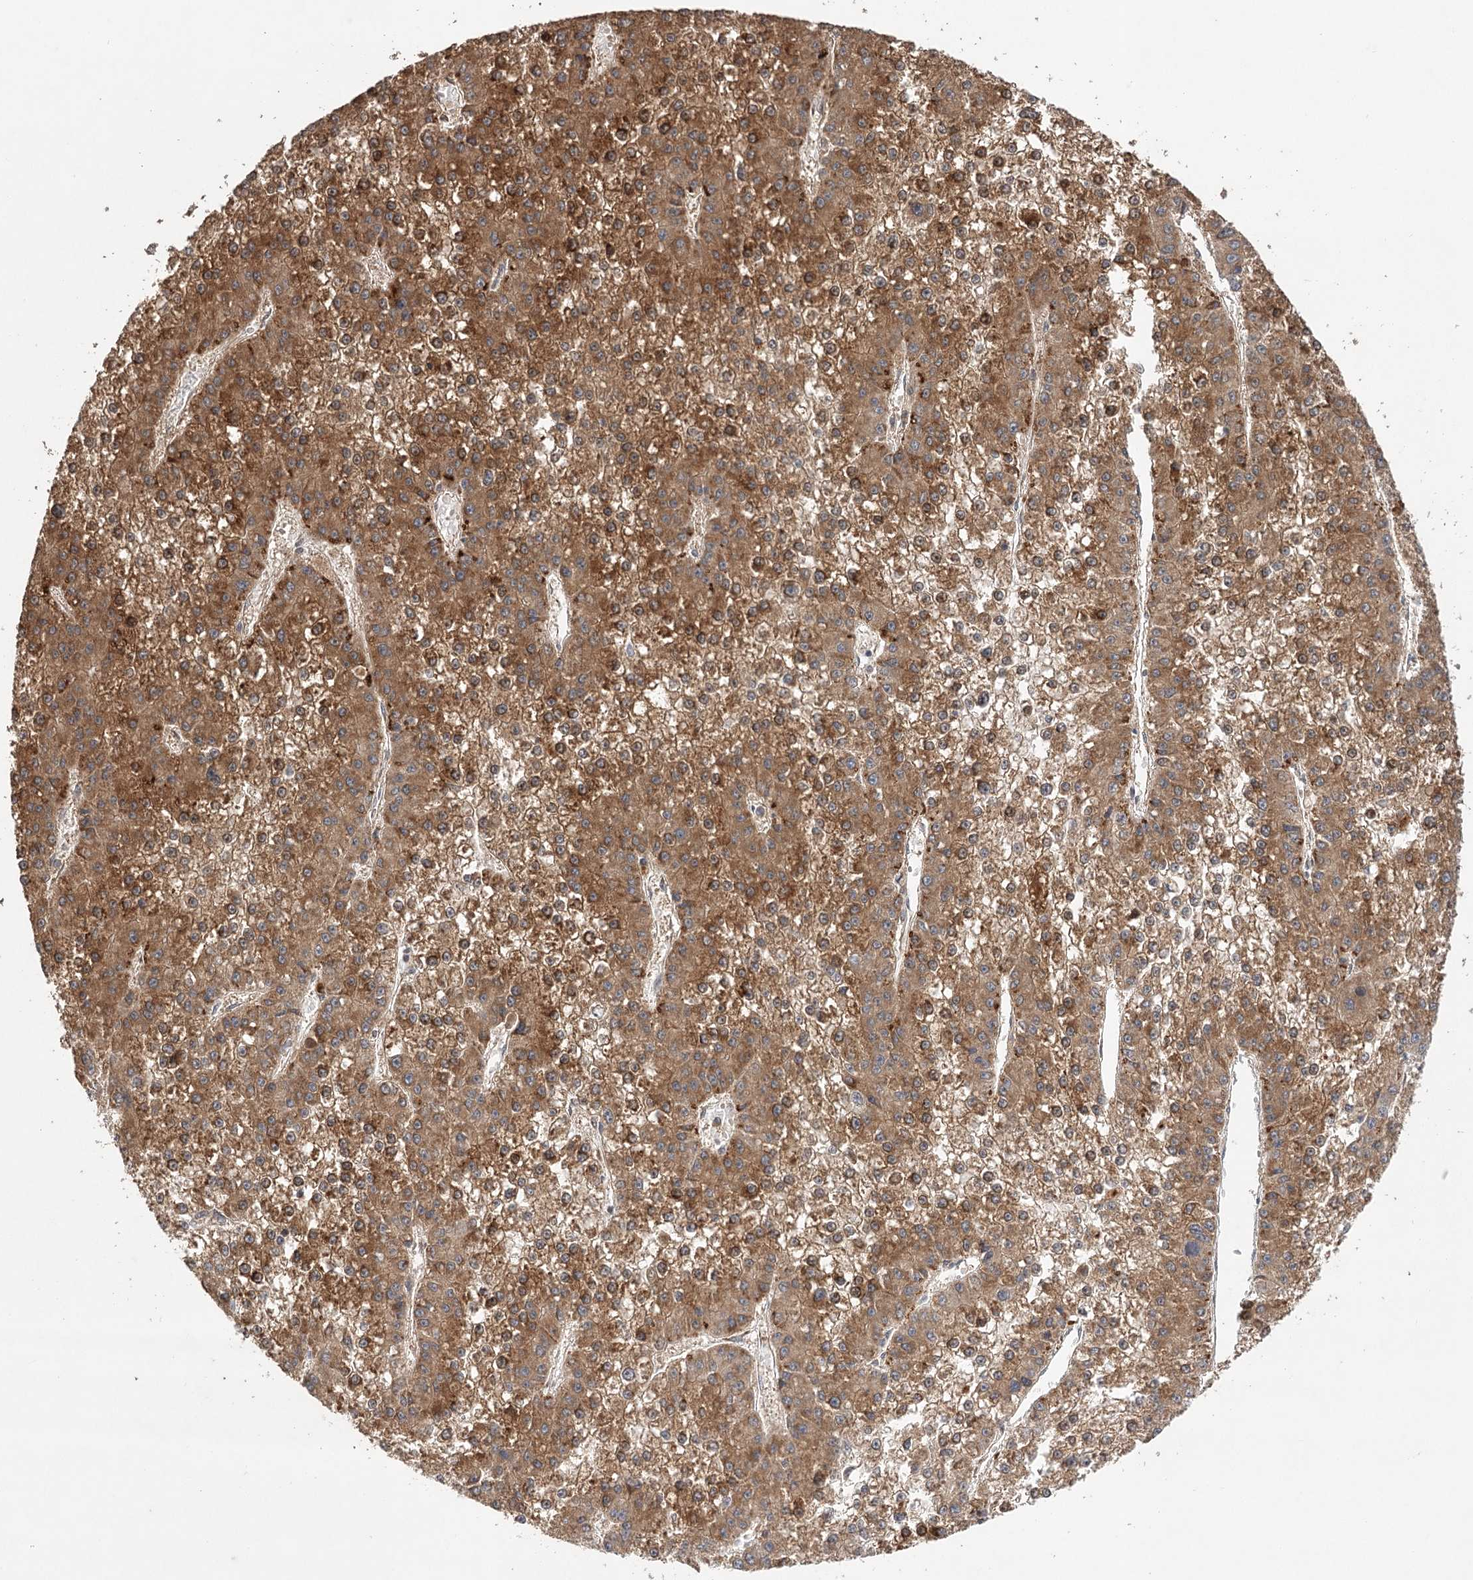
{"staining": {"intensity": "moderate", "quantity": ">75%", "location": "cytoplasmic/membranous"}, "tissue": "liver cancer", "cell_type": "Tumor cells", "image_type": "cancer", "snomed": [{"axis": "morphology", "description": "Carcinoma, Hepatocellular, NOS"}, {"axis": "topography", "description": "Liver"}], "caption": "The image displays immunohistochemical staining of liver hepatocellular carcinoma. There is moderate cytoplasmic/membranous positivity is present in about >75% of tumor cells. The protein of interest is stained brown, and the nuclei are stained in blue (DAB (3,3'-diaminobenzidine) IHC with brightfield microscopy, high magnification).", "gene": "LSS", "patient": {"sex": "female", "age": 73}}